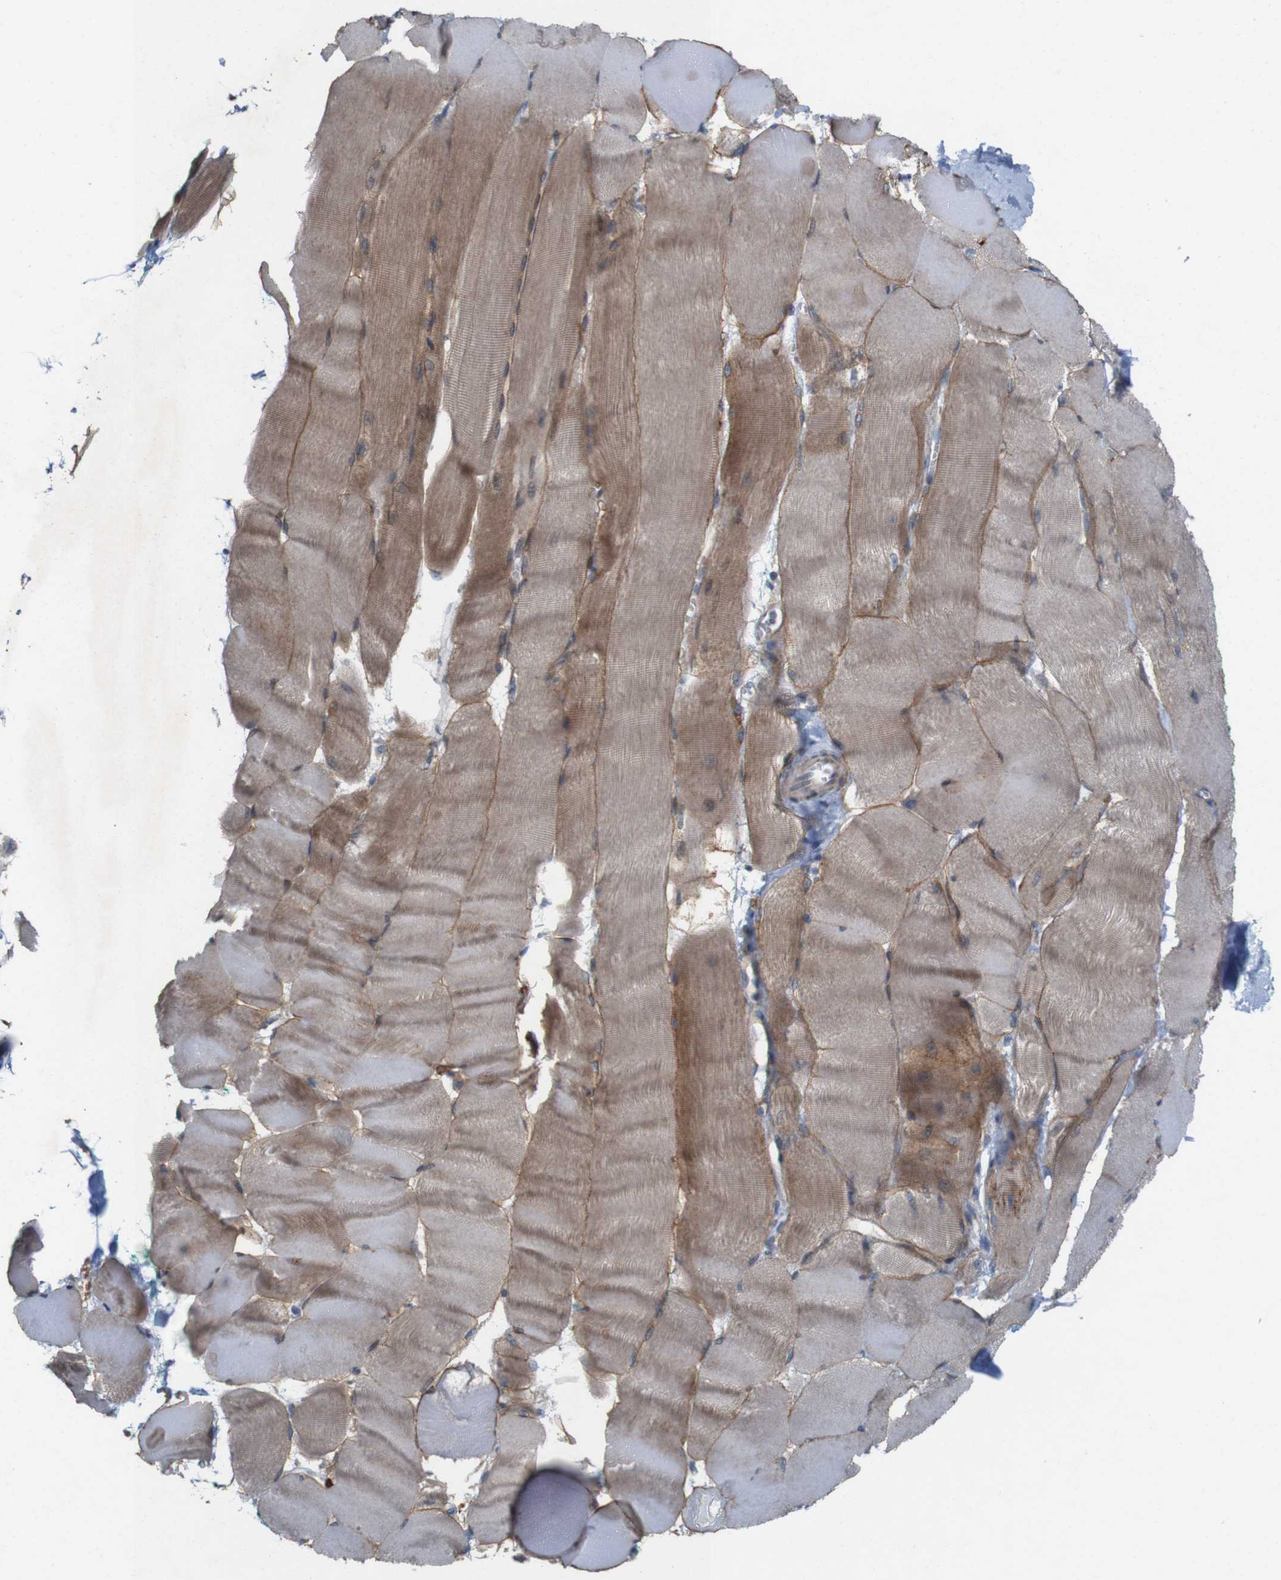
{"staining": {"intensity": "moderate", "quantity": ">75%", "location": "cytoplasmic/membranous"}, "tissue": "skeletal muscle", "cell_type": "Myocytes", "image_type": "normal", "snomed": [{"axis": "morphology", "description": "Normal tissue, NOS"}, {"axis": "morphology", "description": "Squamous cell carcinoma, NOS"}, {"axis": "topography", "description": "Skeletal muscle"}], "caption": "Immunohistochemical staining of unremarkable human skeletal muscle exhibits moderate cytoplasmic/membranous protein expression in approximately >75% of myocytes.", "gene": "SIGLEC8", "patient": {"sex": "male", "age": 51}}